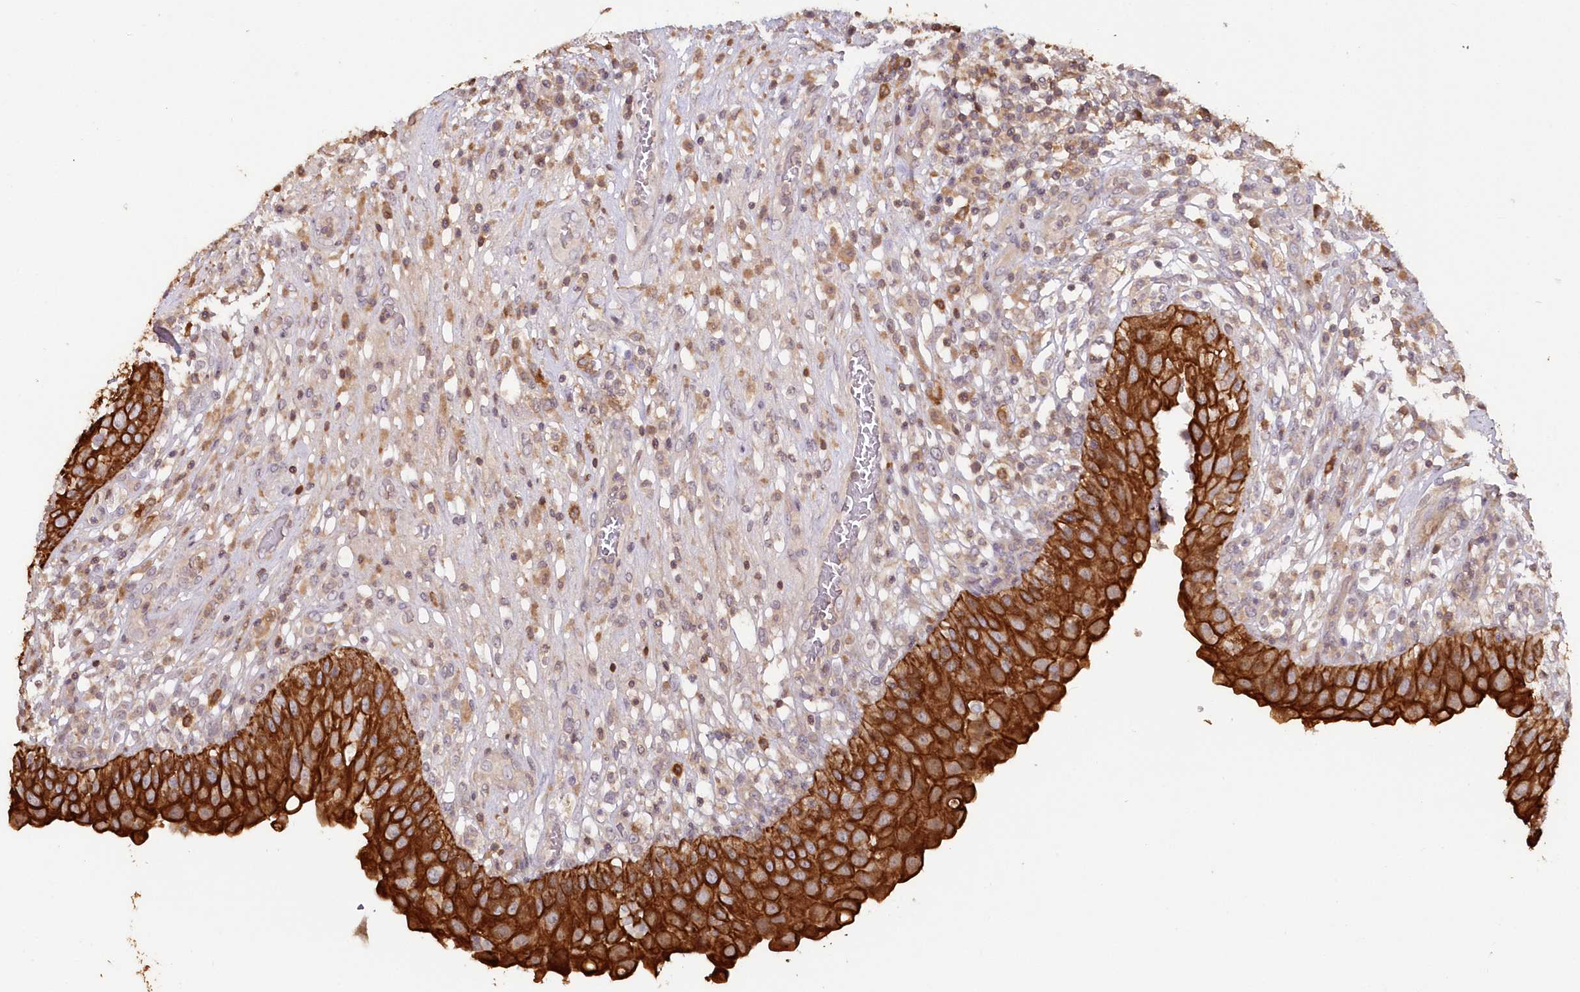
{"staining": {"intensity": "strong", "quantity": ">75%", "location": "cytoplasmic/membranous"}, "tissue": "urinary bladder", "cell_type": "Urothelial cells", "image_type": "normal", "snomed": [{"axis": "morphology", "description": "Normal tissue, NOS"}, {"axis": "topography", "description": "Urinary bladder"}], "caption": "IHC (DAB (3,3'-diaminobenzidine)) staining of benign human urinary bladder exhibits strong cytoplasmic/membranous protein staining in about >75% of urothelial cells. Nuclei are stained in blue.", "gene": "SNED1", "patient": {"sex": "female", "age": 62}}